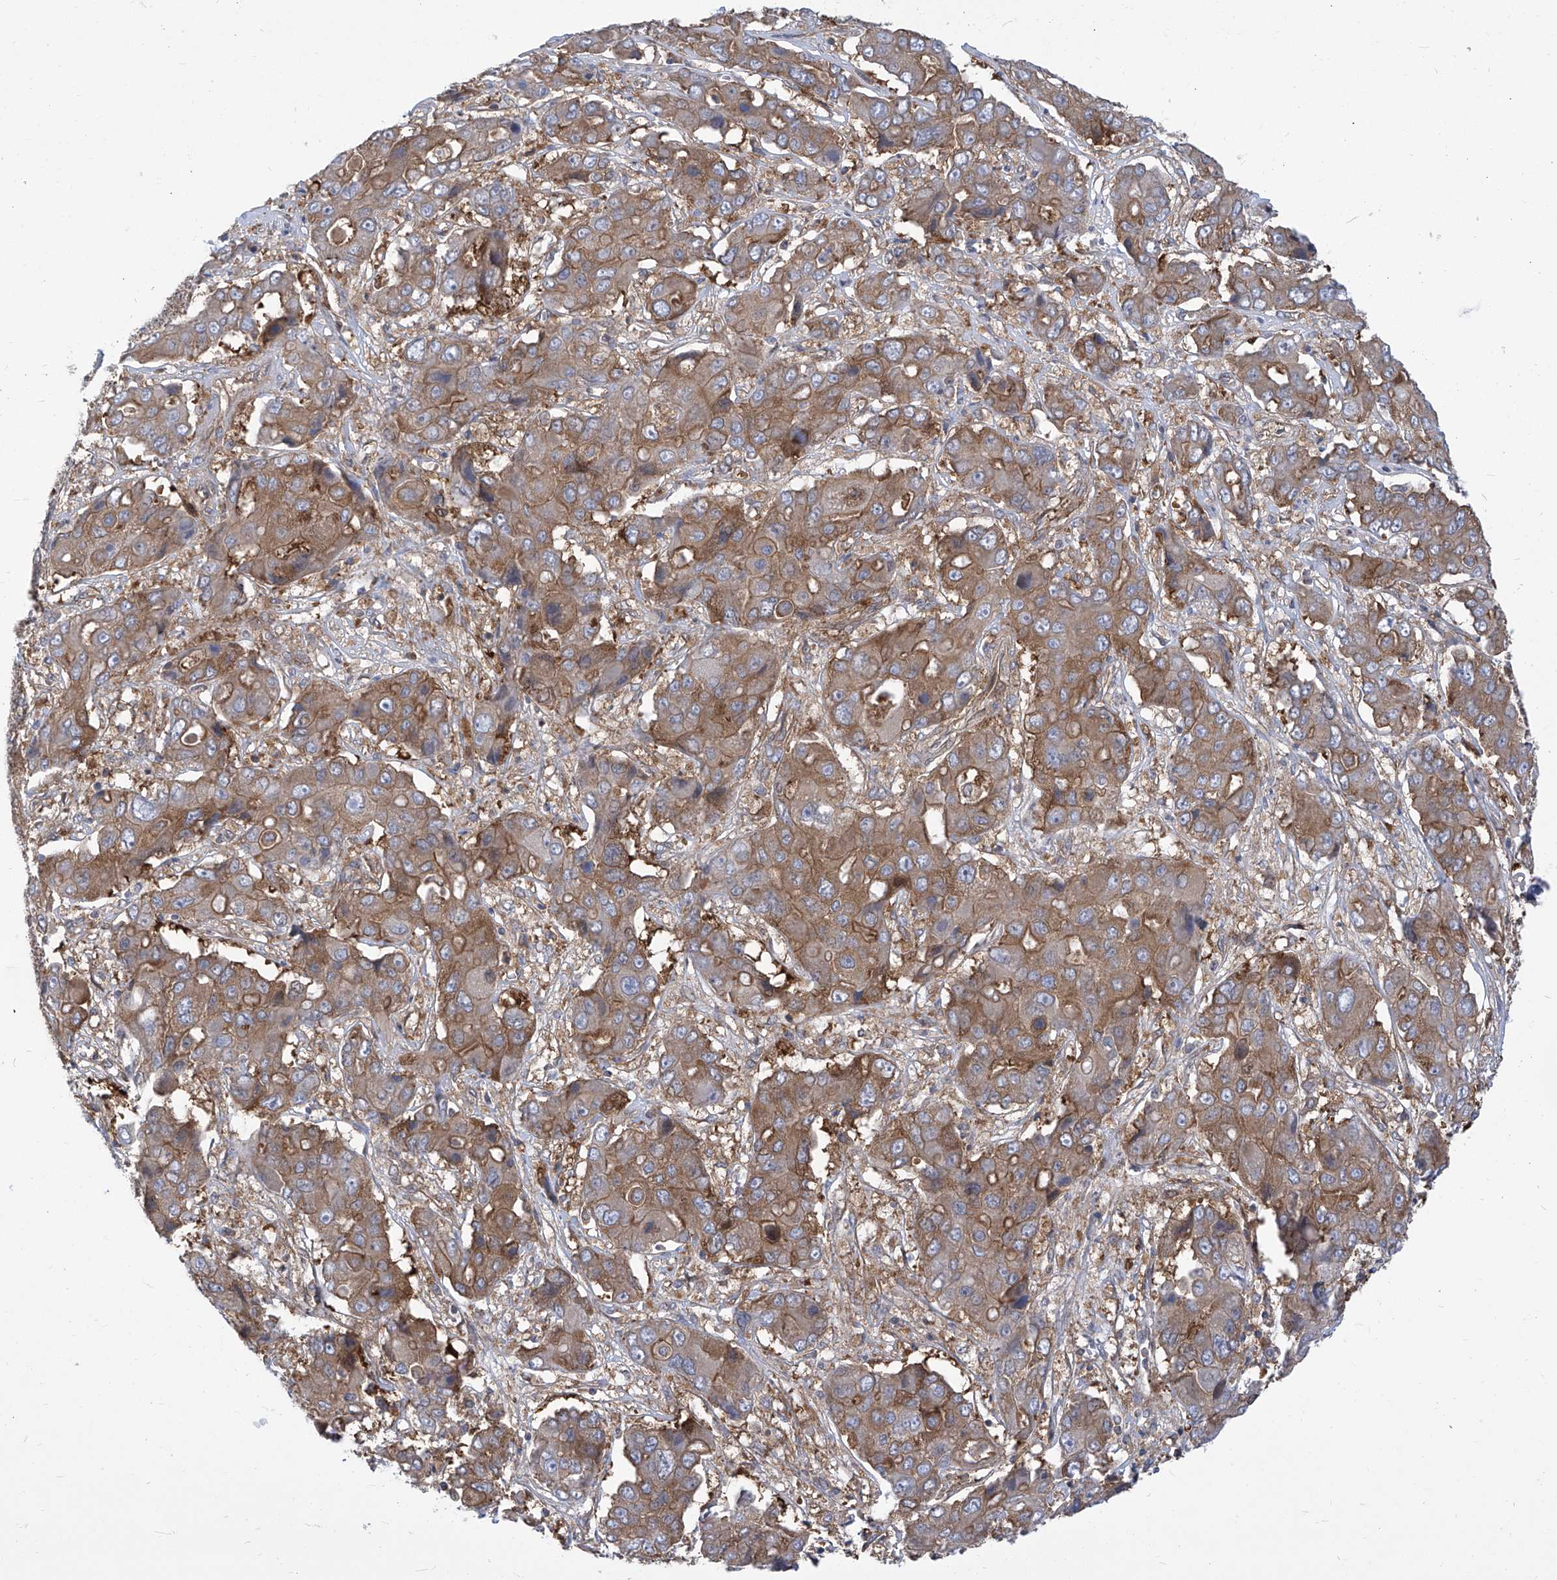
{"staining": {"intensity": "moderate", "quantity": ">75%", "location": "cytoplasmic/membranous"}, "tissue": "liver cancer", "cell_type": "Tumor cells", "image_type": "cancer", "snomed": [{"axis": "morphology", "description": "Cholangiocarcinoma"}, {"axis": "topography", "description": "Liver"}], "caption": "Tumor cells reveal medium levels of moderate cytoplasmic/membranous staining in about >75% of cells in human liver cholangiocarcinoma.", "gene": "EIF3M", "patient": {"sex": "male", "age": 67}}